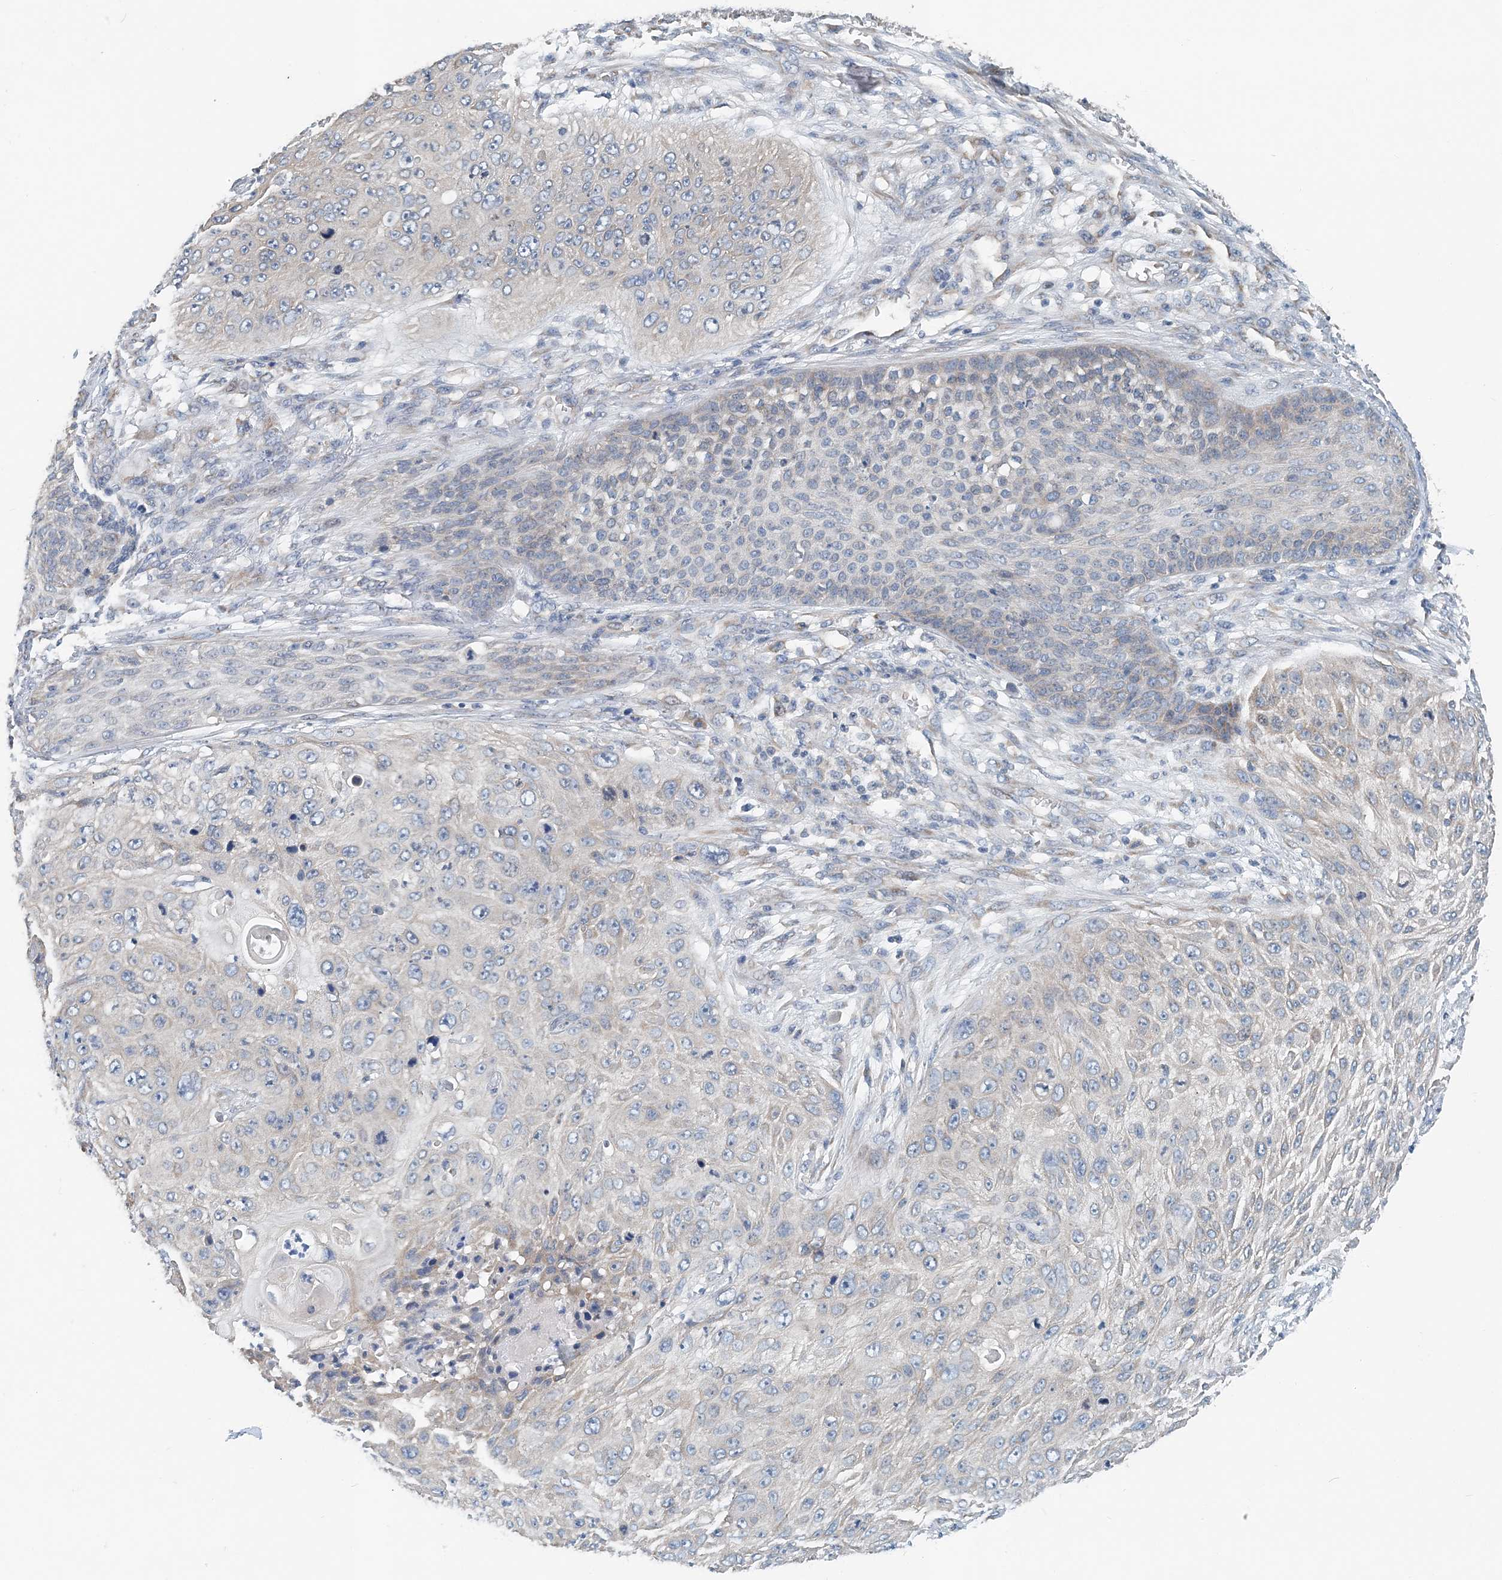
{"staining": {"intensity": "negative", "quantity": "none", "location": "none"}, "tissue": "skin cancer", "cell_type": "Tumor cells", "image_type": "cancer", "snomed": [{"axis": "morphology", "description": "Squamous cell carcinoma, NOS"}, {"axis": "topography", "description": "Skin"}], "caption": "The micrograph exhibits no staining of tumor cells in skin squamous cell carcinoma. Nuclei are stained in blue.", "gene": "EEF1A2", "patient": {"sex": "female", "age": 80}}